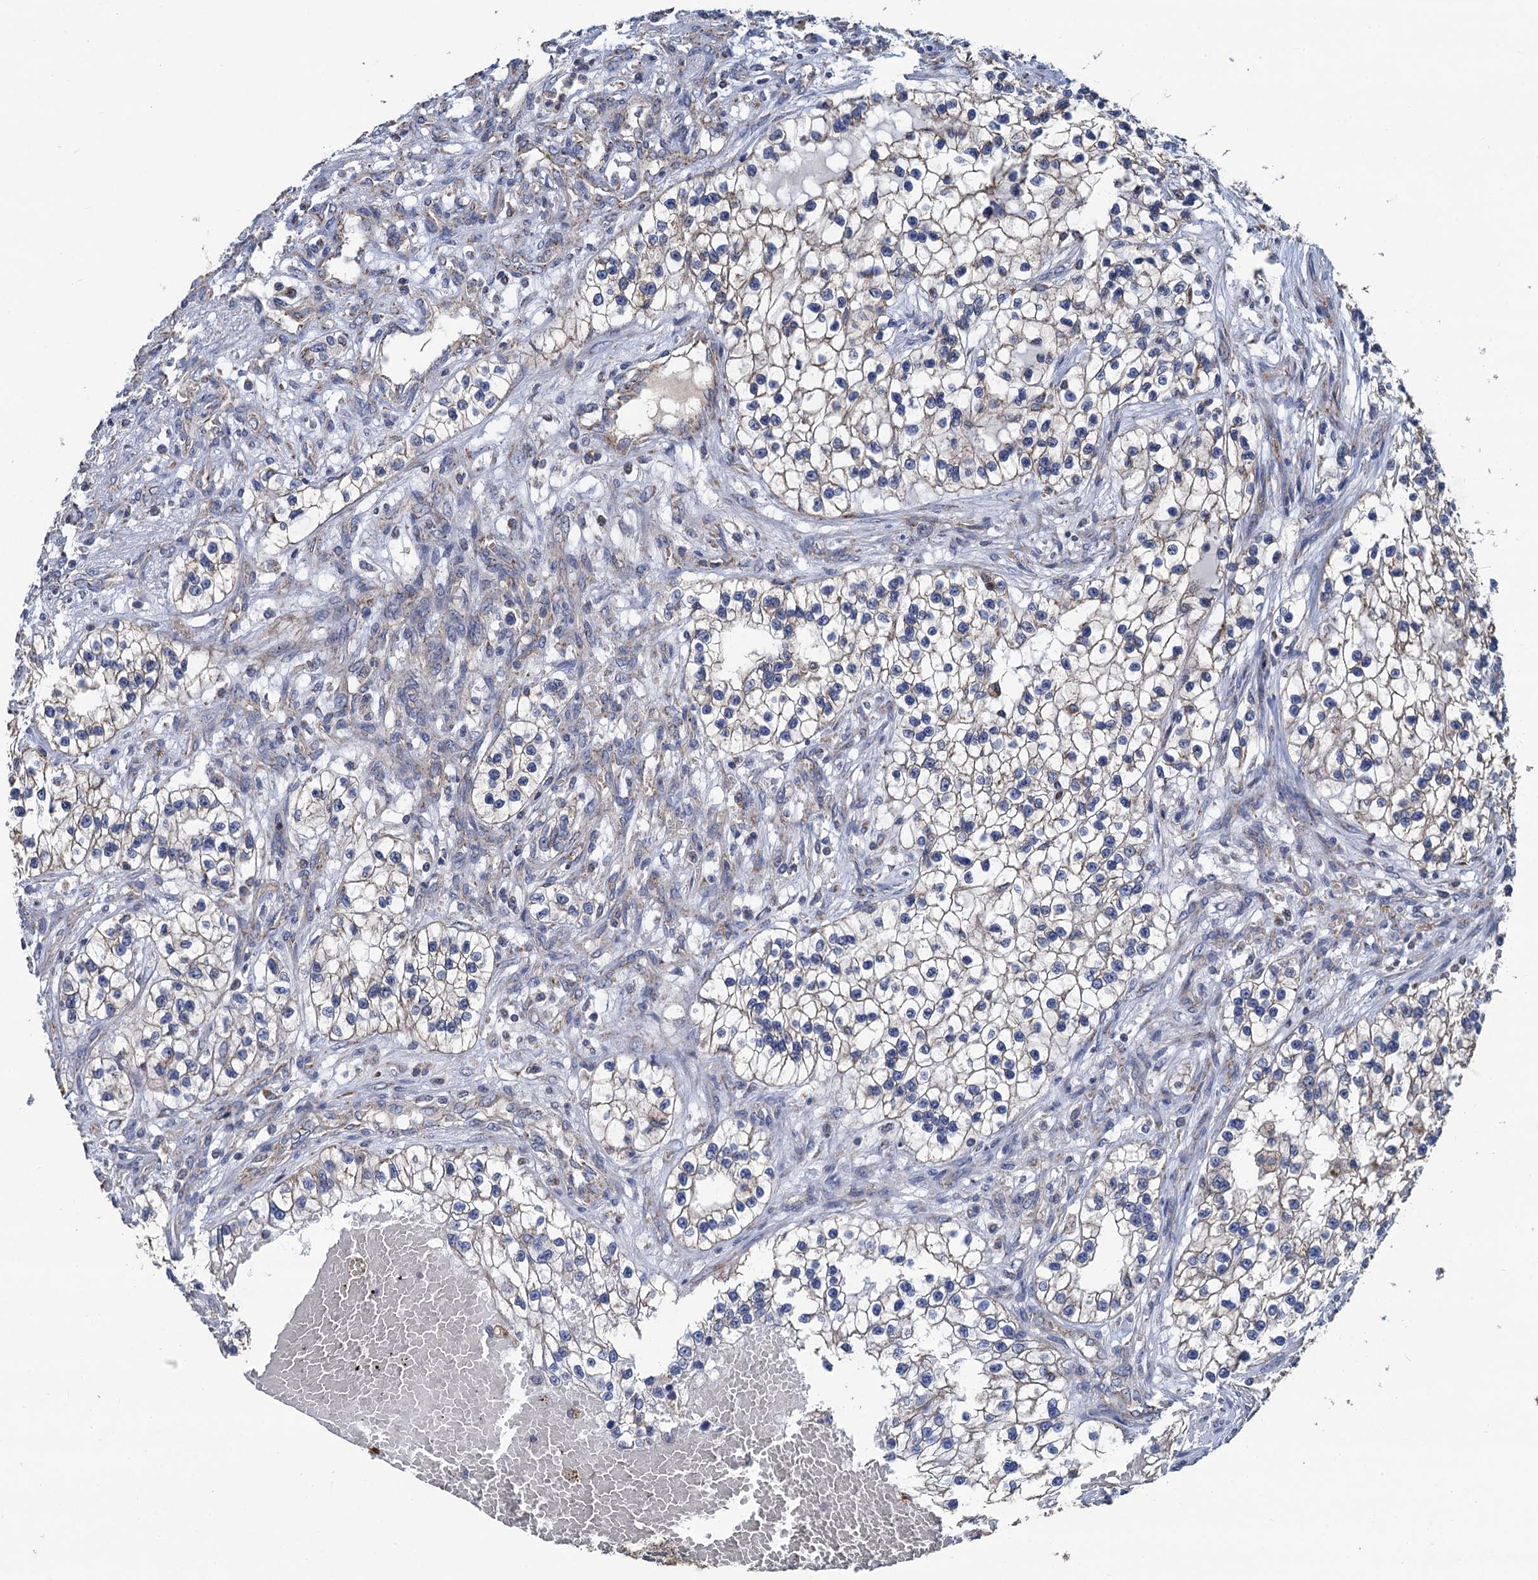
{"staining": {"intensity": "weak", "quantity": "<25%", "location": "cytoplasmic/membranous"}, "tissue": "renal cancer", "cell_type": "Tumor cells", "image_type": "cancer", "snomed": [{"axis": "morphology", "description": "Adenocarcinoma, NOS"}, {"axis": "topography", "description": "Kidney"}], "caption": "Protein analysis of renal cancer exhibits no significant positivity in tumor cells. The staining was performed using DAB to visualize the protein expression in brown, while the nuclei were stained in blue with hematoxylin (Magnification: 20x).", "gene": "DGLUCY", "patient": {"sex": "female", "age": 57}}